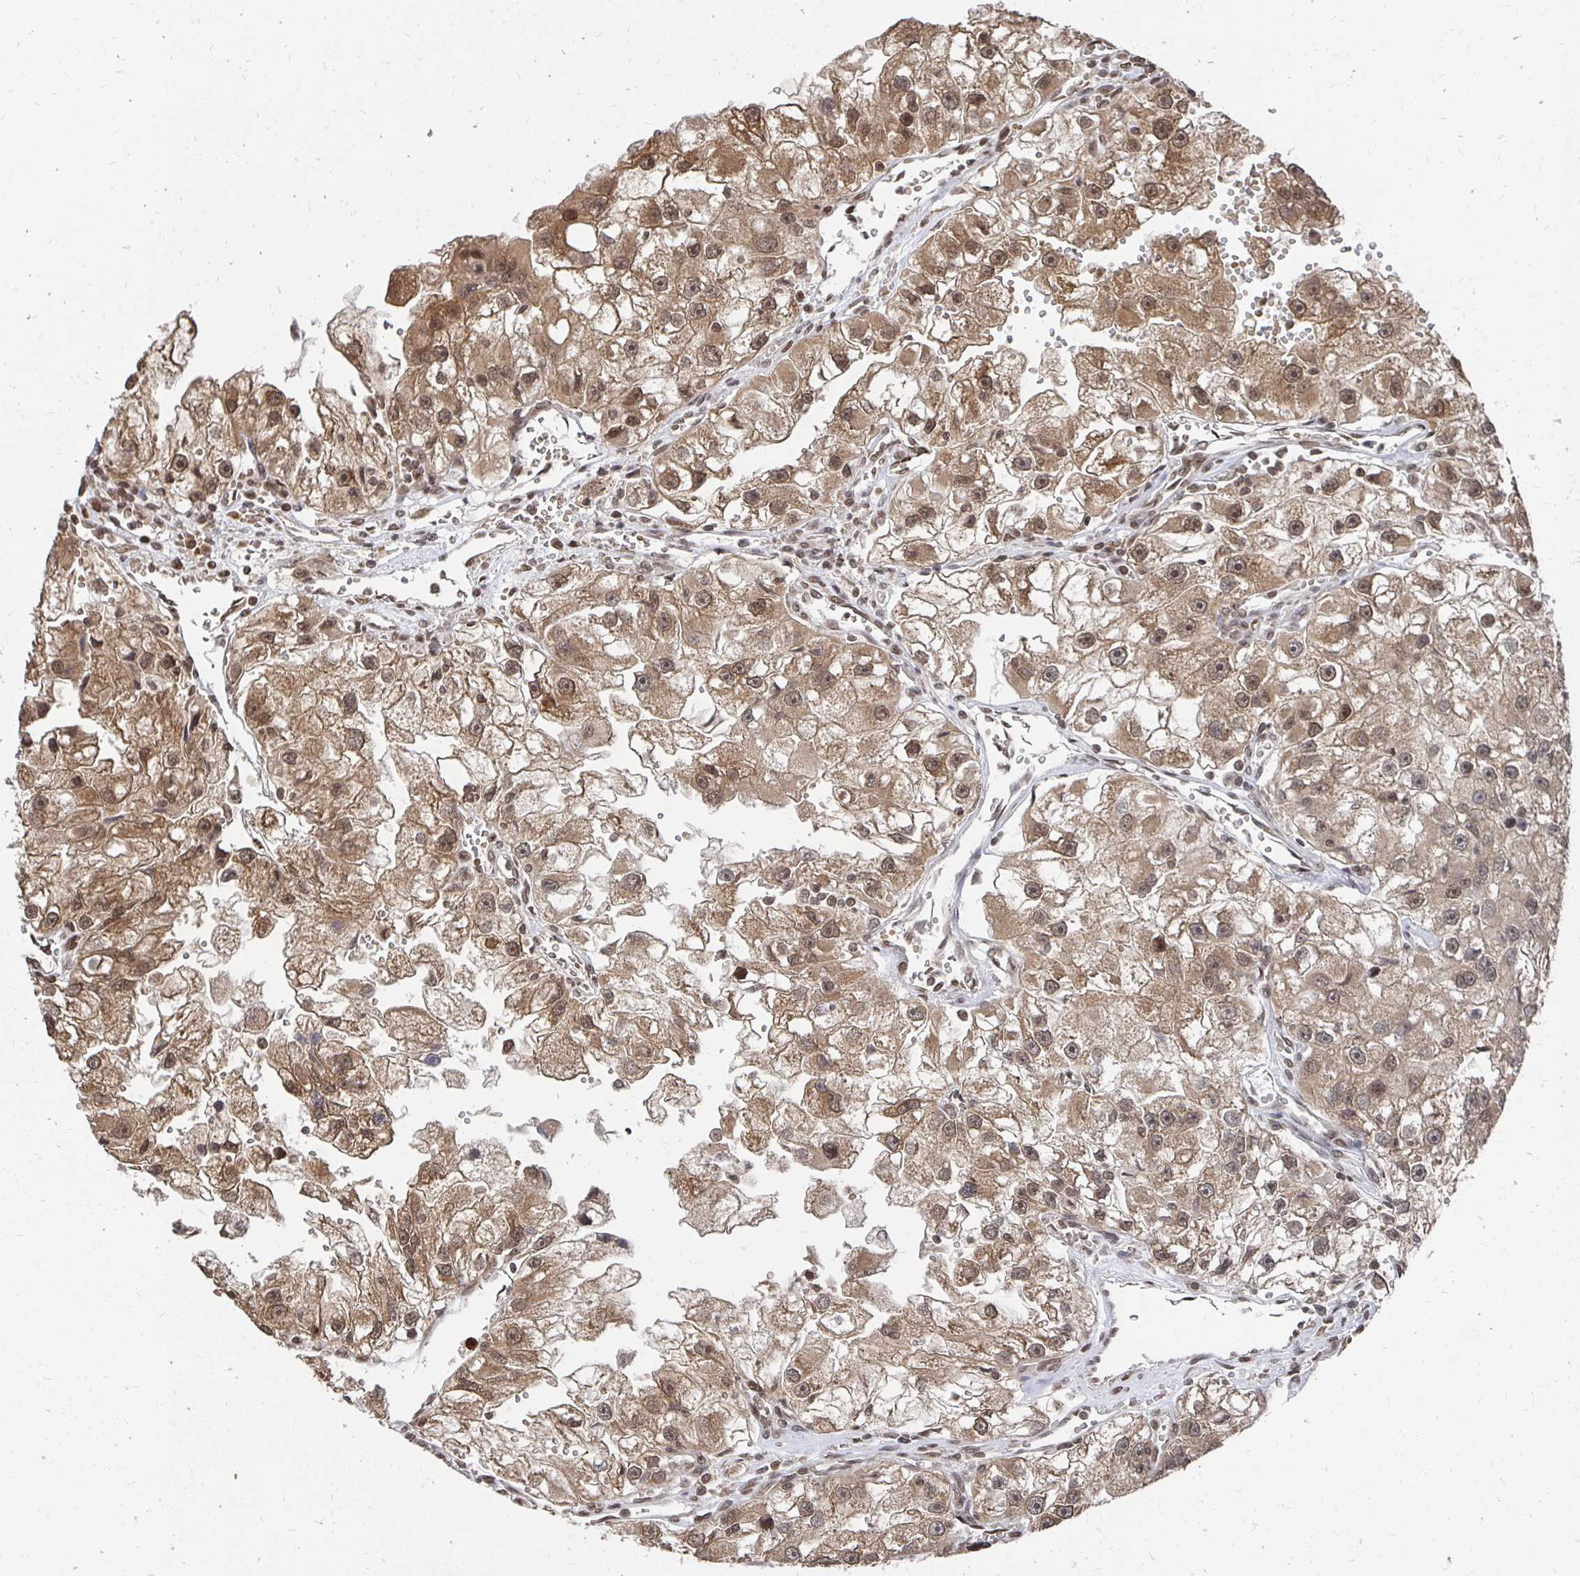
{"staining": {"intensity": "moderate", "quantity": ">75%", "location": "cytoplasmic/membranous,nuclear"}, "tissue": "renal cancer", "cell_type": "Tumor cells", "image_type": "cancer", "snomed": [{"axis": "morphology", "description": "Adenocarcinoma, NOS"}, {"axis": "topography", "description": "Kidney"}], "caption": "A brown stain shows moderate cytoplasmic/membranous and nuclear staining of a protein in human renal adenocarcinoma tumor cells.", "gene": "GTF3C6", "patient": {"sex": "male", "age": 63}}